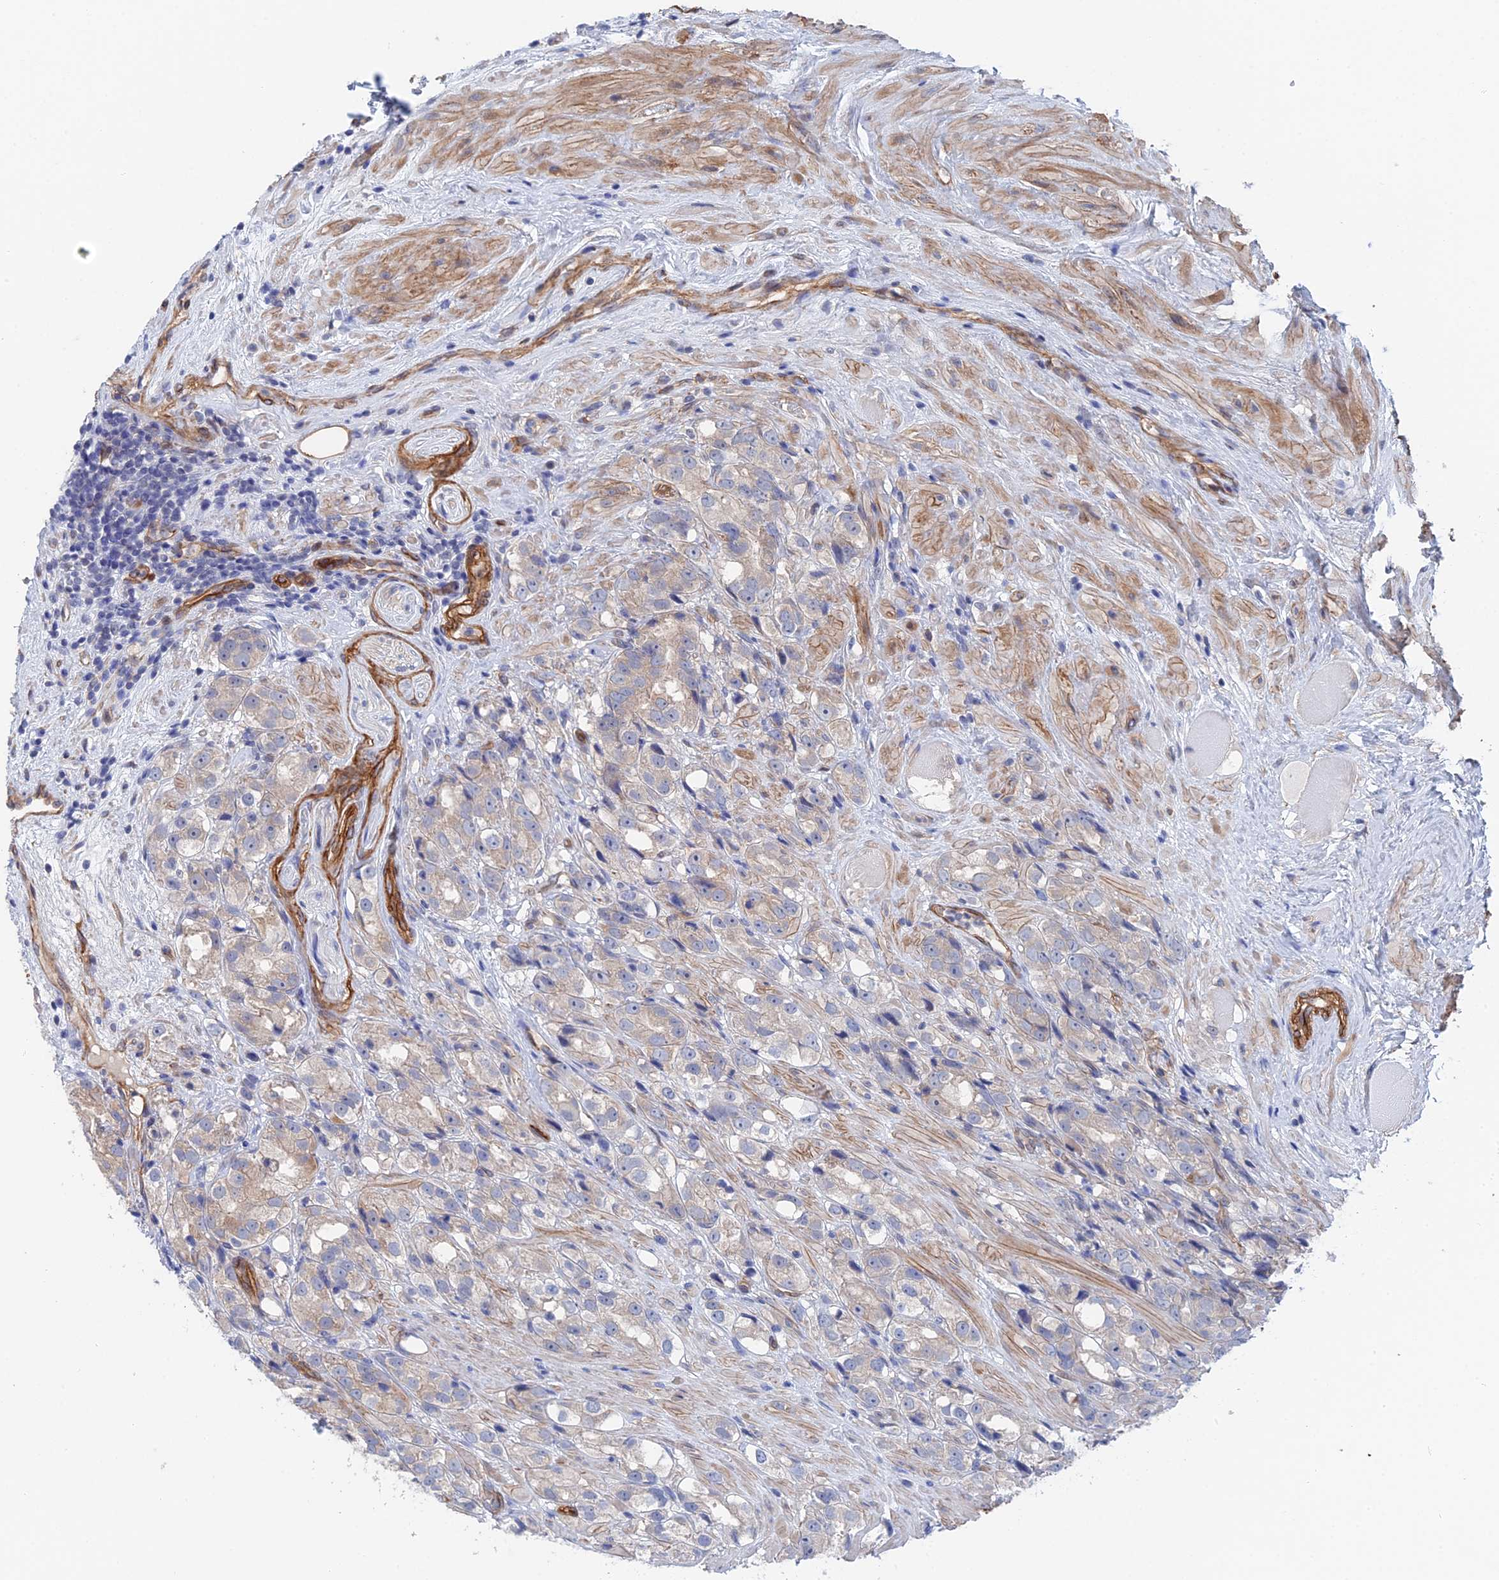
{"staining": {"intensity": "weak", "quantity": "<25%", "location": "cytoplasmic/membranous"}, "tissue": "prostate cancer", "cell_type": "Tumor cells", "image_type": "cancer", "snomed": [{"axis": "morphology", "description": "Adenocarcinoma, NOS"}, {"axis": "topography", "description": "Prostate"}], "caption": "High magnification brightfield microscopy of prostate cancer stained with DAB (3,3'-diaminobenzidine) (brown) and counterstained with hematoxylin (blue): tumor cells show no significant positivity.", "gene": "MTHFSD", "patient": {"sex": "male", "age": 79}}